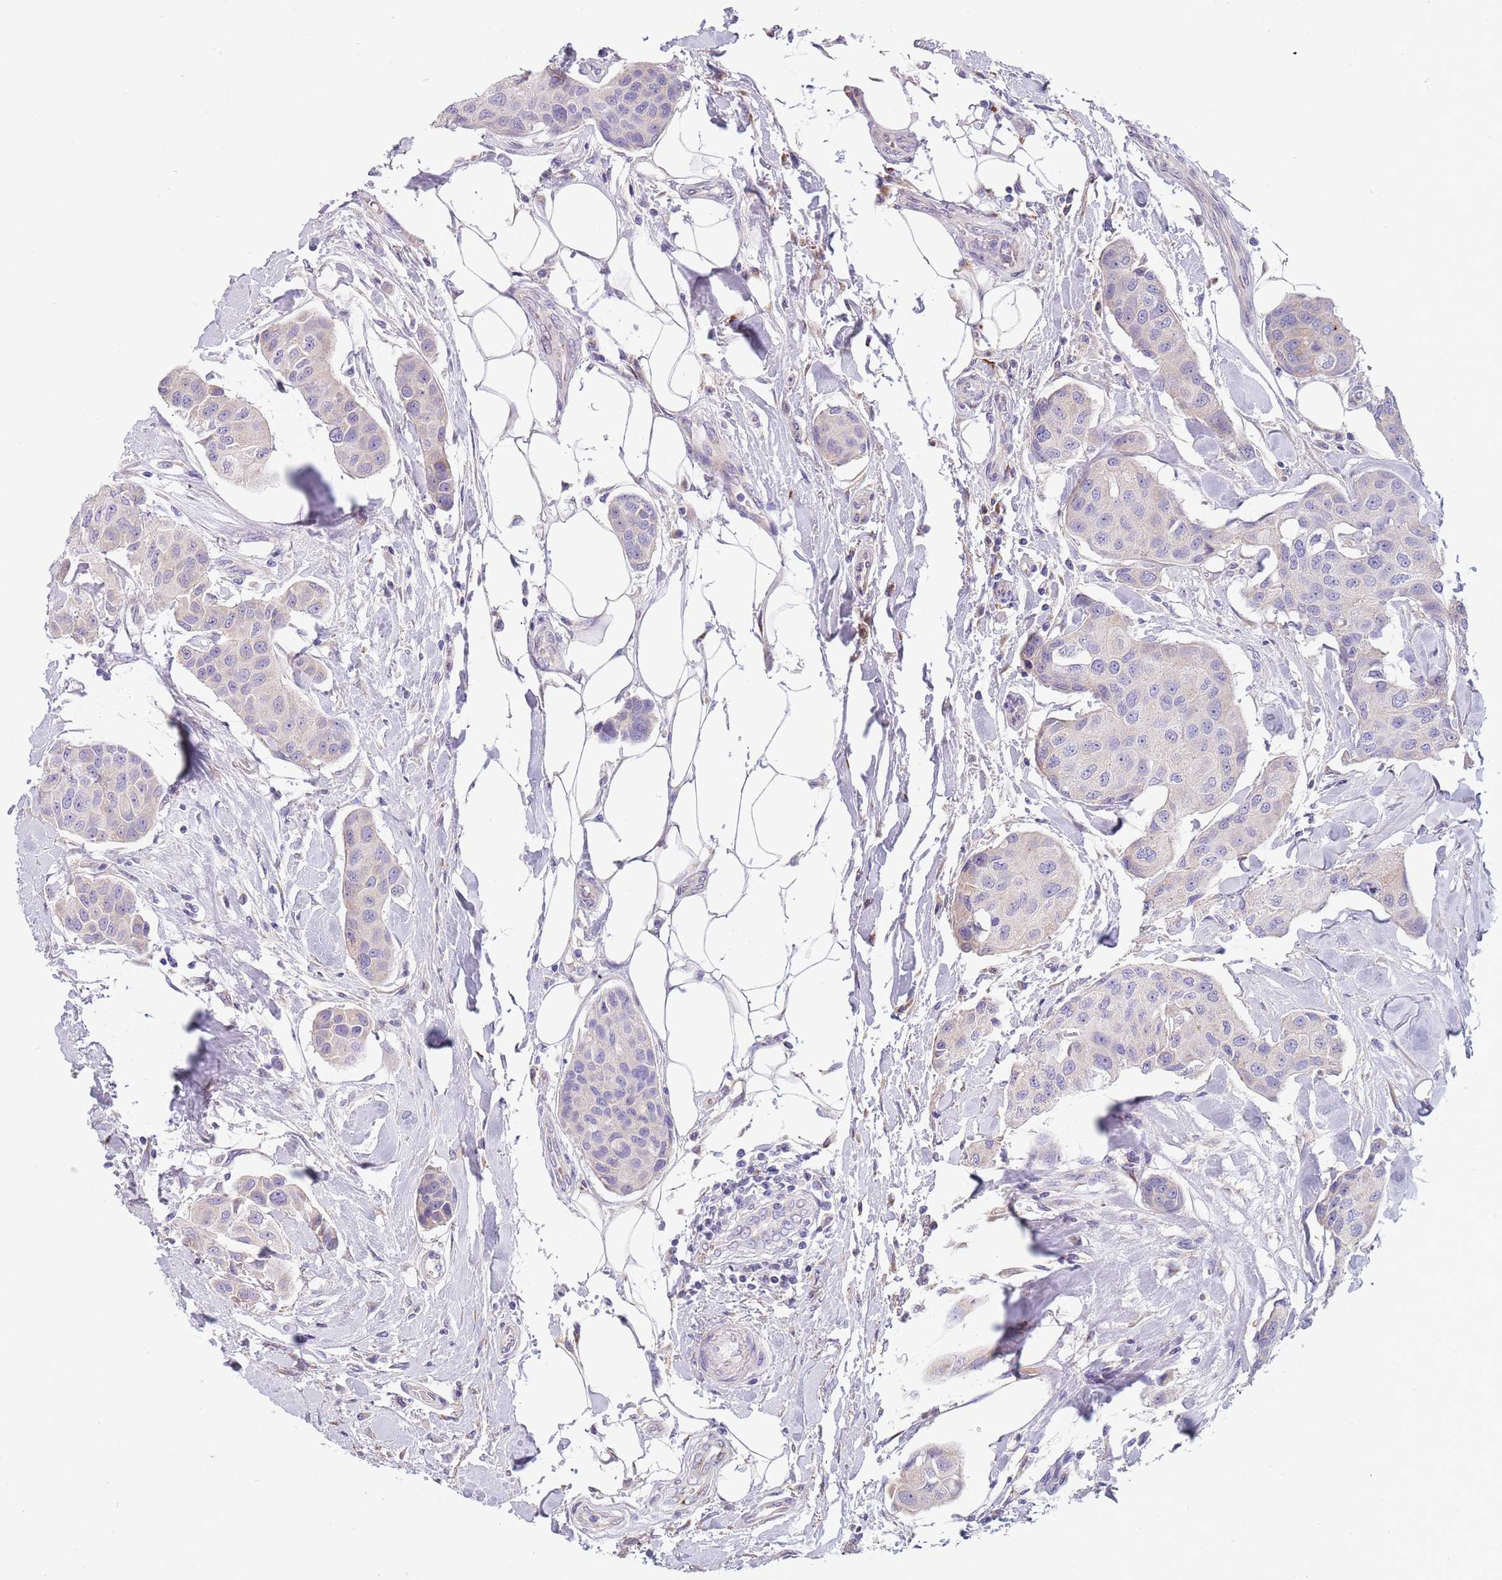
{"staining": {"intensity": "negative", "quantity": "none", "location": "none"}, "tissue": "breast cancer", "cell_type": "Tumor cells", "image_type": "cancer", "snomed": [{"axis": "morphology", "description": "Duct carcinoma"}, {"axis": "topography", "description": "Breast"}, {"axis": "topography", "description": "Lymph node"}], "caption": "This is an immunohistochemistry (IHC) image of human breast cancer. There is no positivity in tumor cells.", "gene": "MAN1C1", "patient": {"sex": "female", "age": 80}}